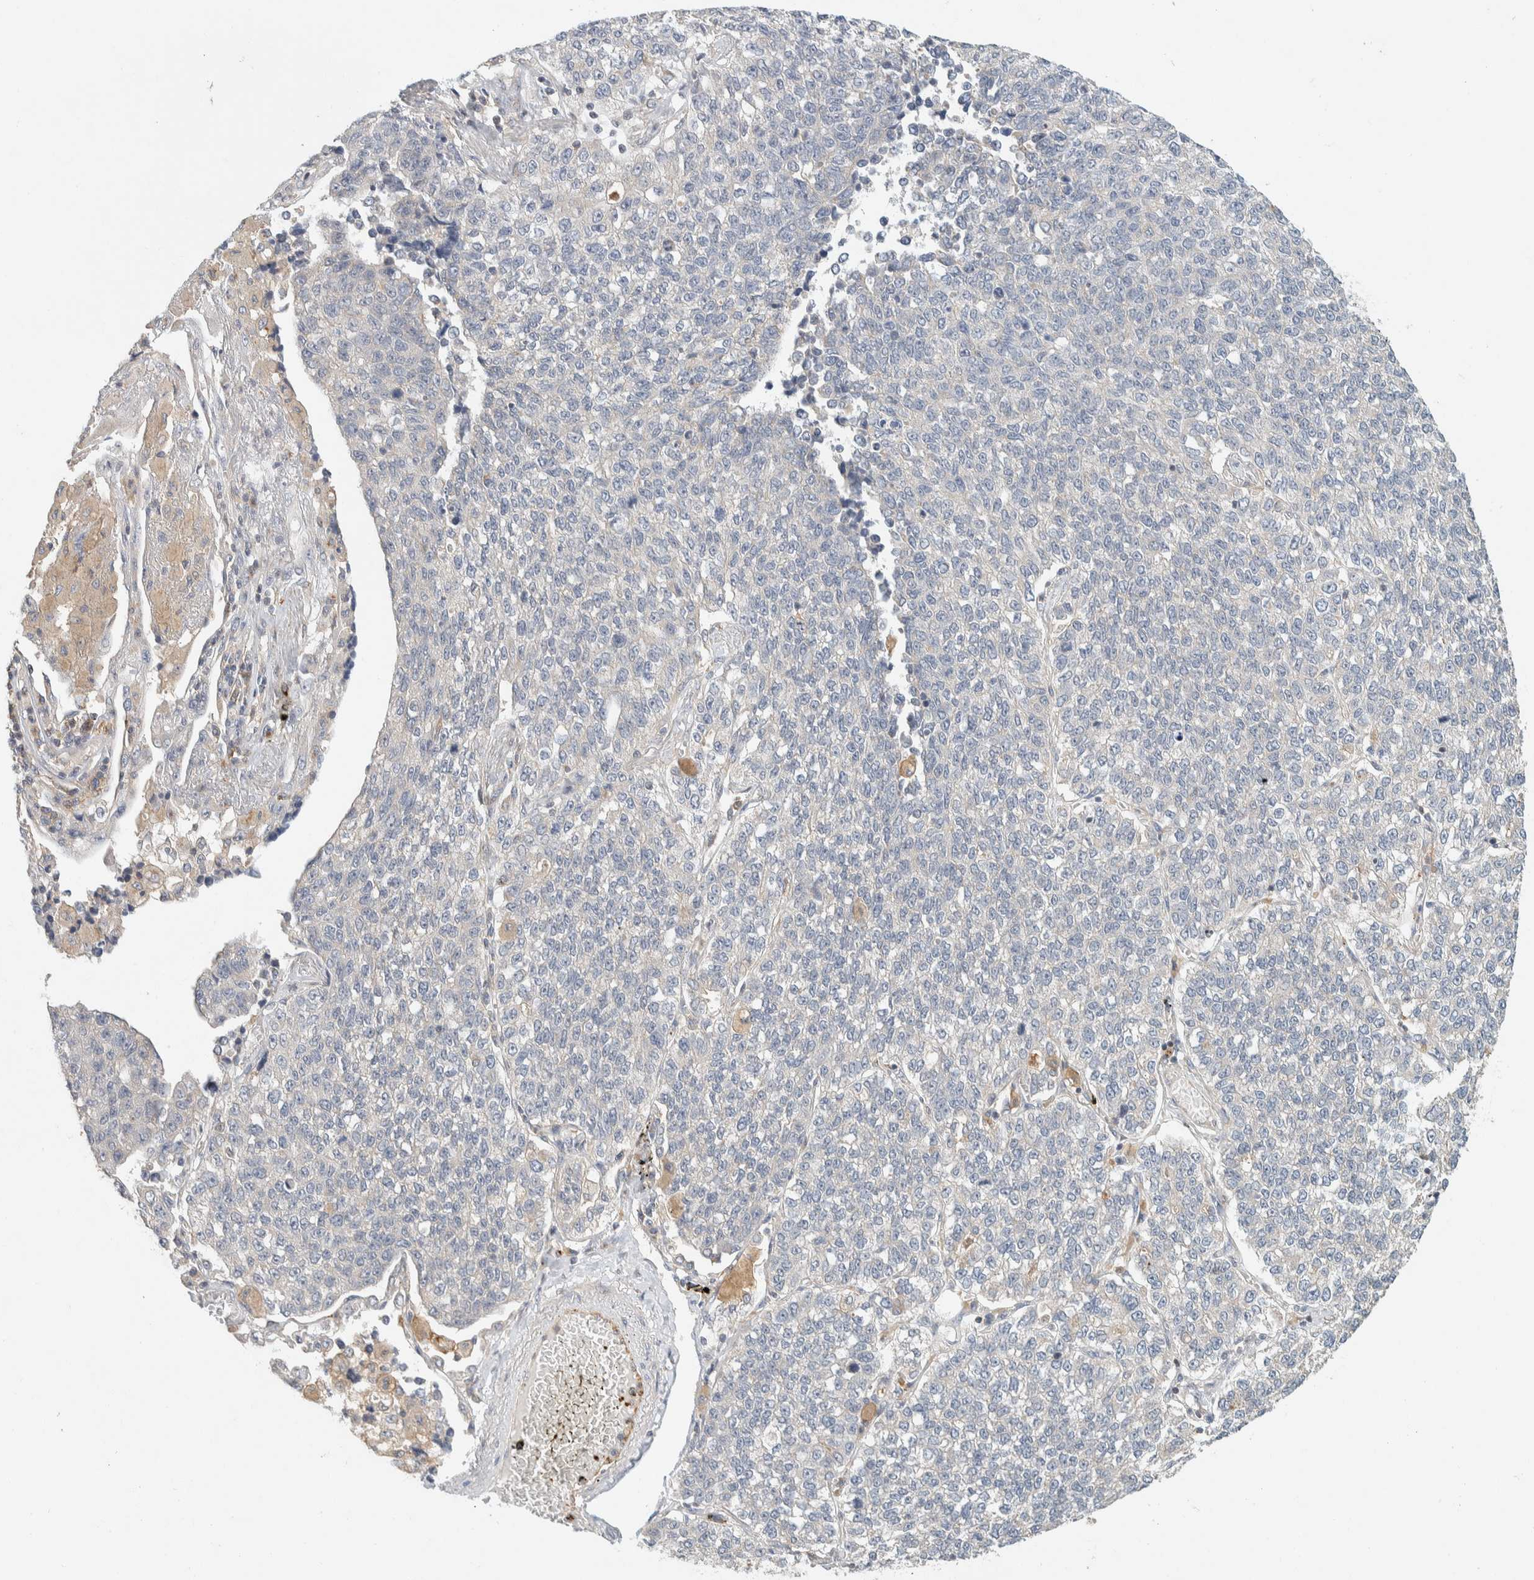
{"staining": {"intensity": "negative", "quantity": "none", "location": "none"}, "tissue": "lung cancer", "cell_type": "Tumor cells", "image_type": "cancer", "snomed": [{"axis": "morphology", "description": "Adenocarcinoma, NOS"}, {"axis": "topography", "description": "Lung"}], "caption": "High magnification brightfield microscopy of adenocarcinoma (lung) stained with DAB (brown) and counterstained with hematoxylin (blue): tumor cells show no significant staining.", "gene": "KIF9", "patient": {"sex": "male", "age": 49}}